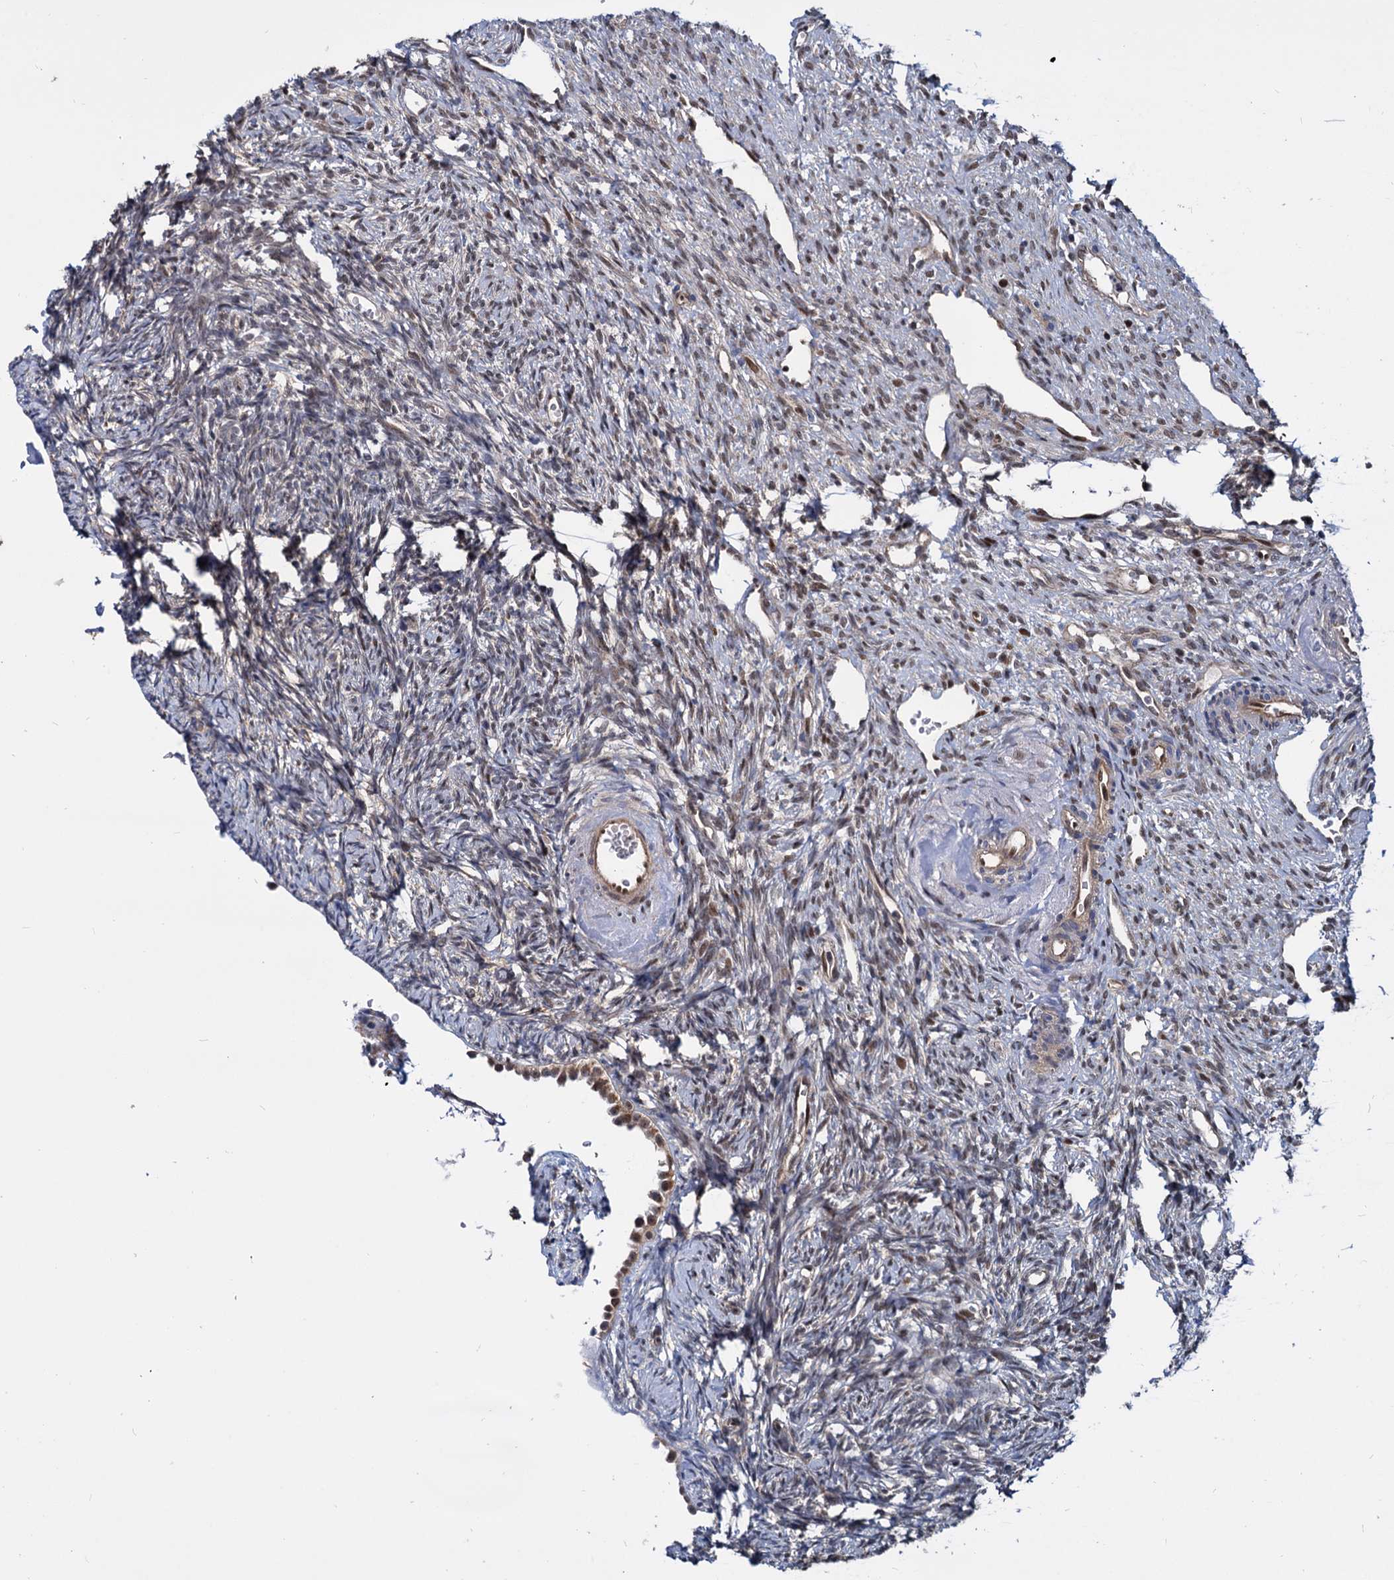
{"staining": {"intensity": "weak", "quantity": ">75%", "location": "nuclear"}, "tissue": "ovary", "cell_type": "Ovarian stroma cells", "image_type": "normal", "snomed": [{"axis": "morphology", "description": "Normal tissue, NOS"}, {"axis": "topography", "description": "Ovary"}], "caption": "Benign ovary was stained to show a protein in brown. There is low levels of weak nuclear positivity in about >75% of ovarian stroma cells. (DAB = brown stain, brightfield microscopy at high magnification).", "gene": "UBLCP1", "patient": {"sex": "female", "age": 51}}